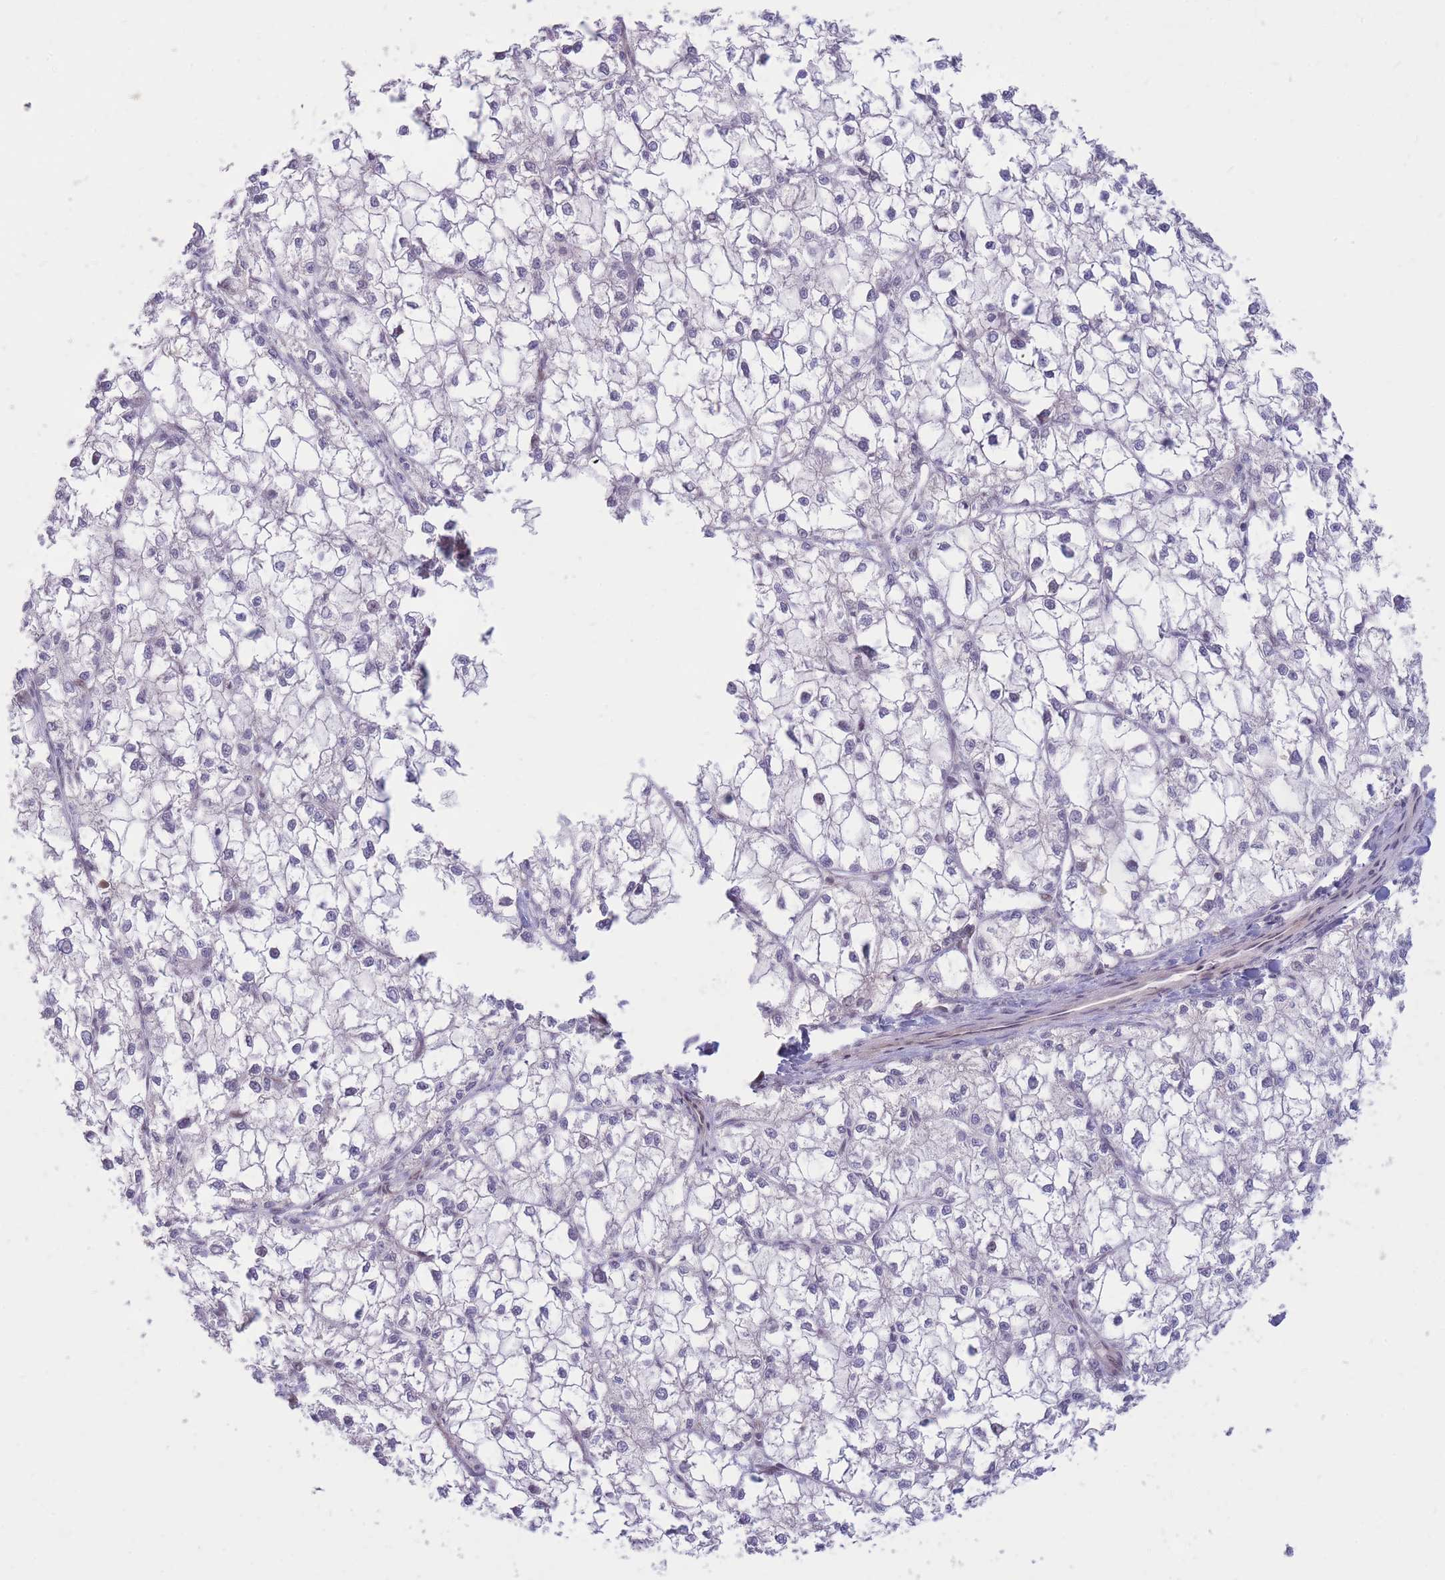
{"staining": {"intensity": "negative", "quantity": "none", "location": "none"}, "tissue": "liver cancer", "cell_type": "Tumor cells", "image_type": "cancer", "snomed": [{"axis": "morphology", "description": "Carcinoma, Hepatocellular, NOS"}, {"axis": "topography", "description": "Liver"}], "caption": "Tumor cells show no significant protein staining in hepatocellular carcinoma (liver). Brightfield microscopy of immunohistochemistry stained with DAB (3,3'-diaminobenzidine) (brown) and hematoxylin (blue), captured at high magnification.", "gene": "ERICH6B", "patient": {"sex": "female", "age": 43}}